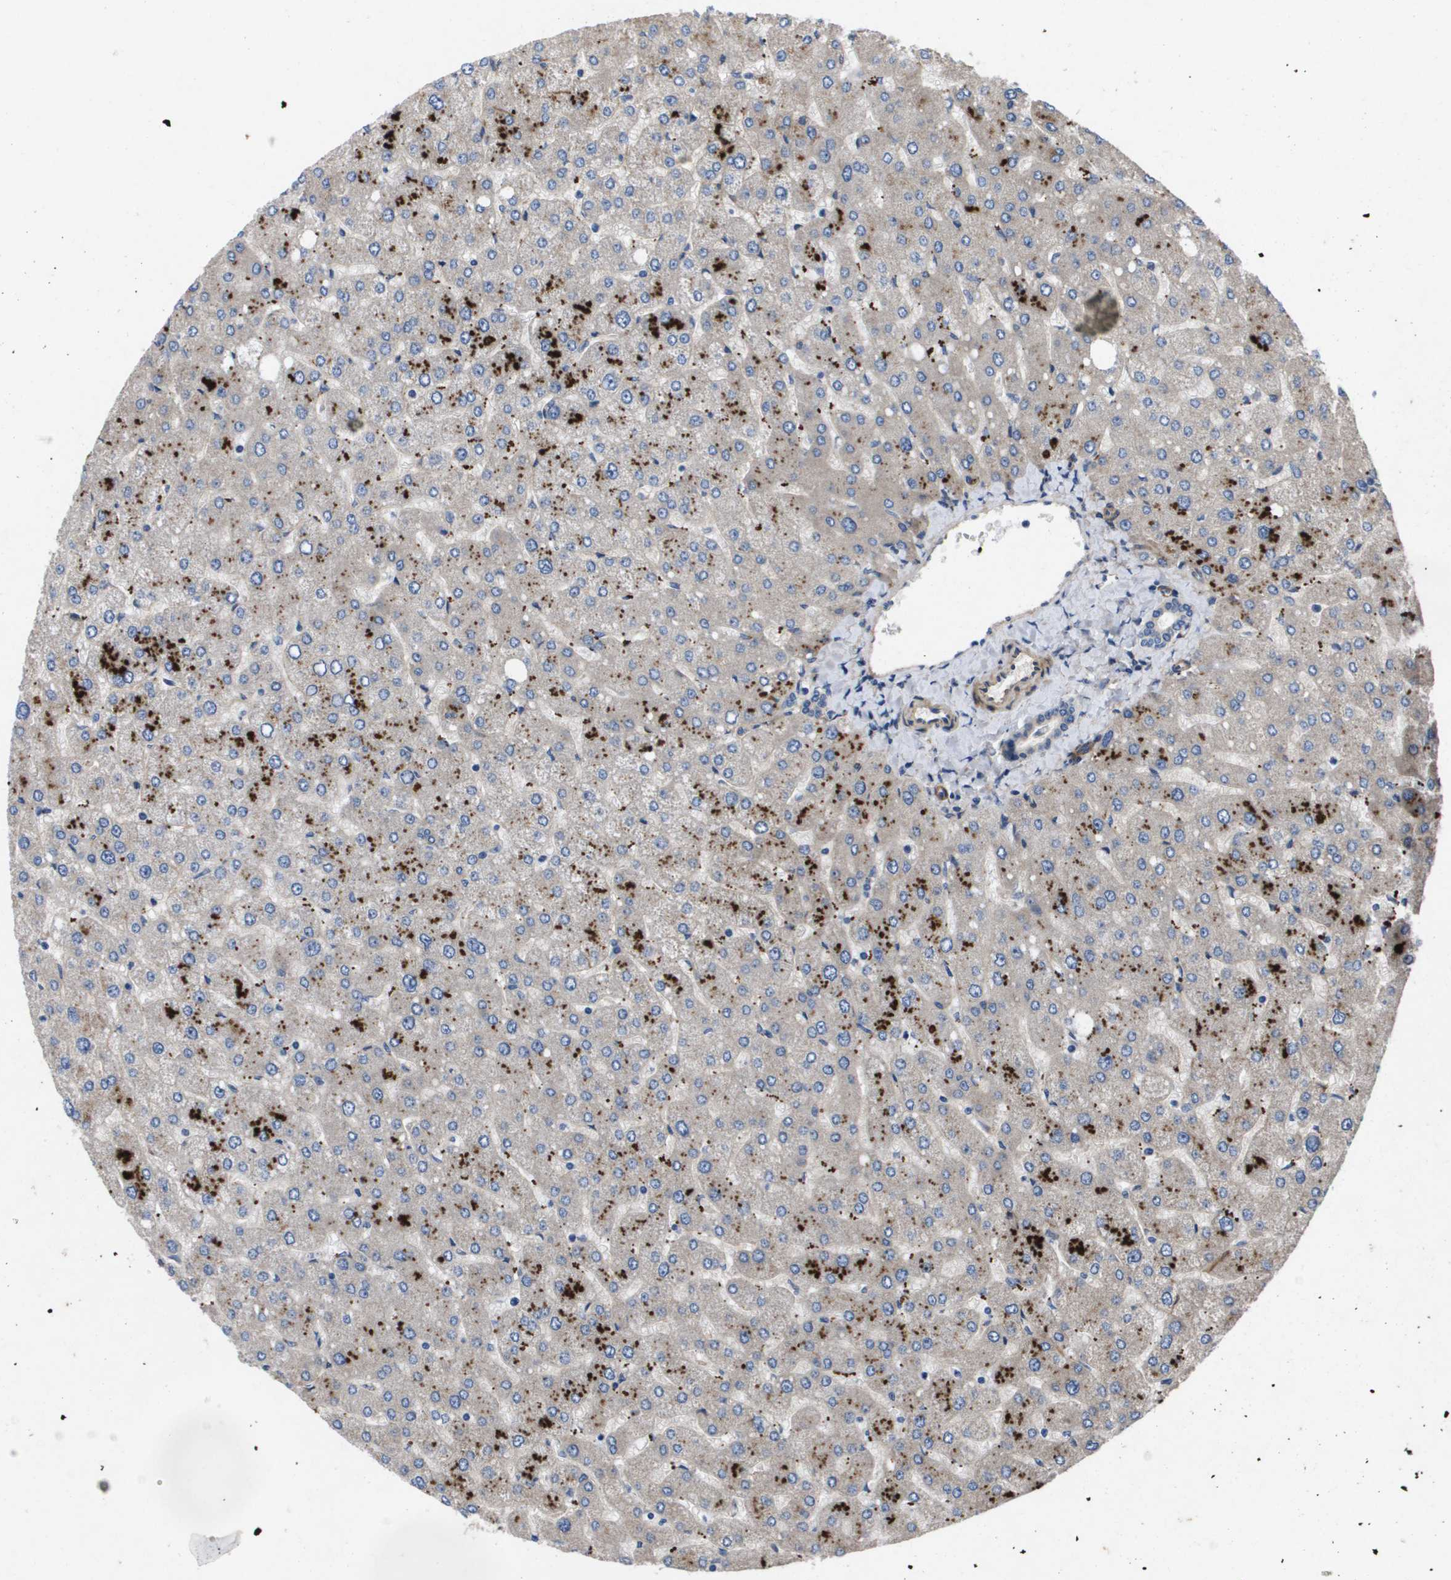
{"staining": {"intensity": "negative", "quantity": "none", "location": "none"}, "tissue": "liver", "cell_type": "Cholangiocytes", "image_type": "normal", "snomed": [{"axis": "morphology", "description": "Normal tissue, NOS"}, {"axis": "topography", "description": "Liver"}], "caption": "Immunohistochemistry (IHC) image of normal liver: liver stained with DAB reveals no significant protein expression in cholangiocytes.", "gene": "ENTPD2", "patient": {"sex": "male", "age": 55}}